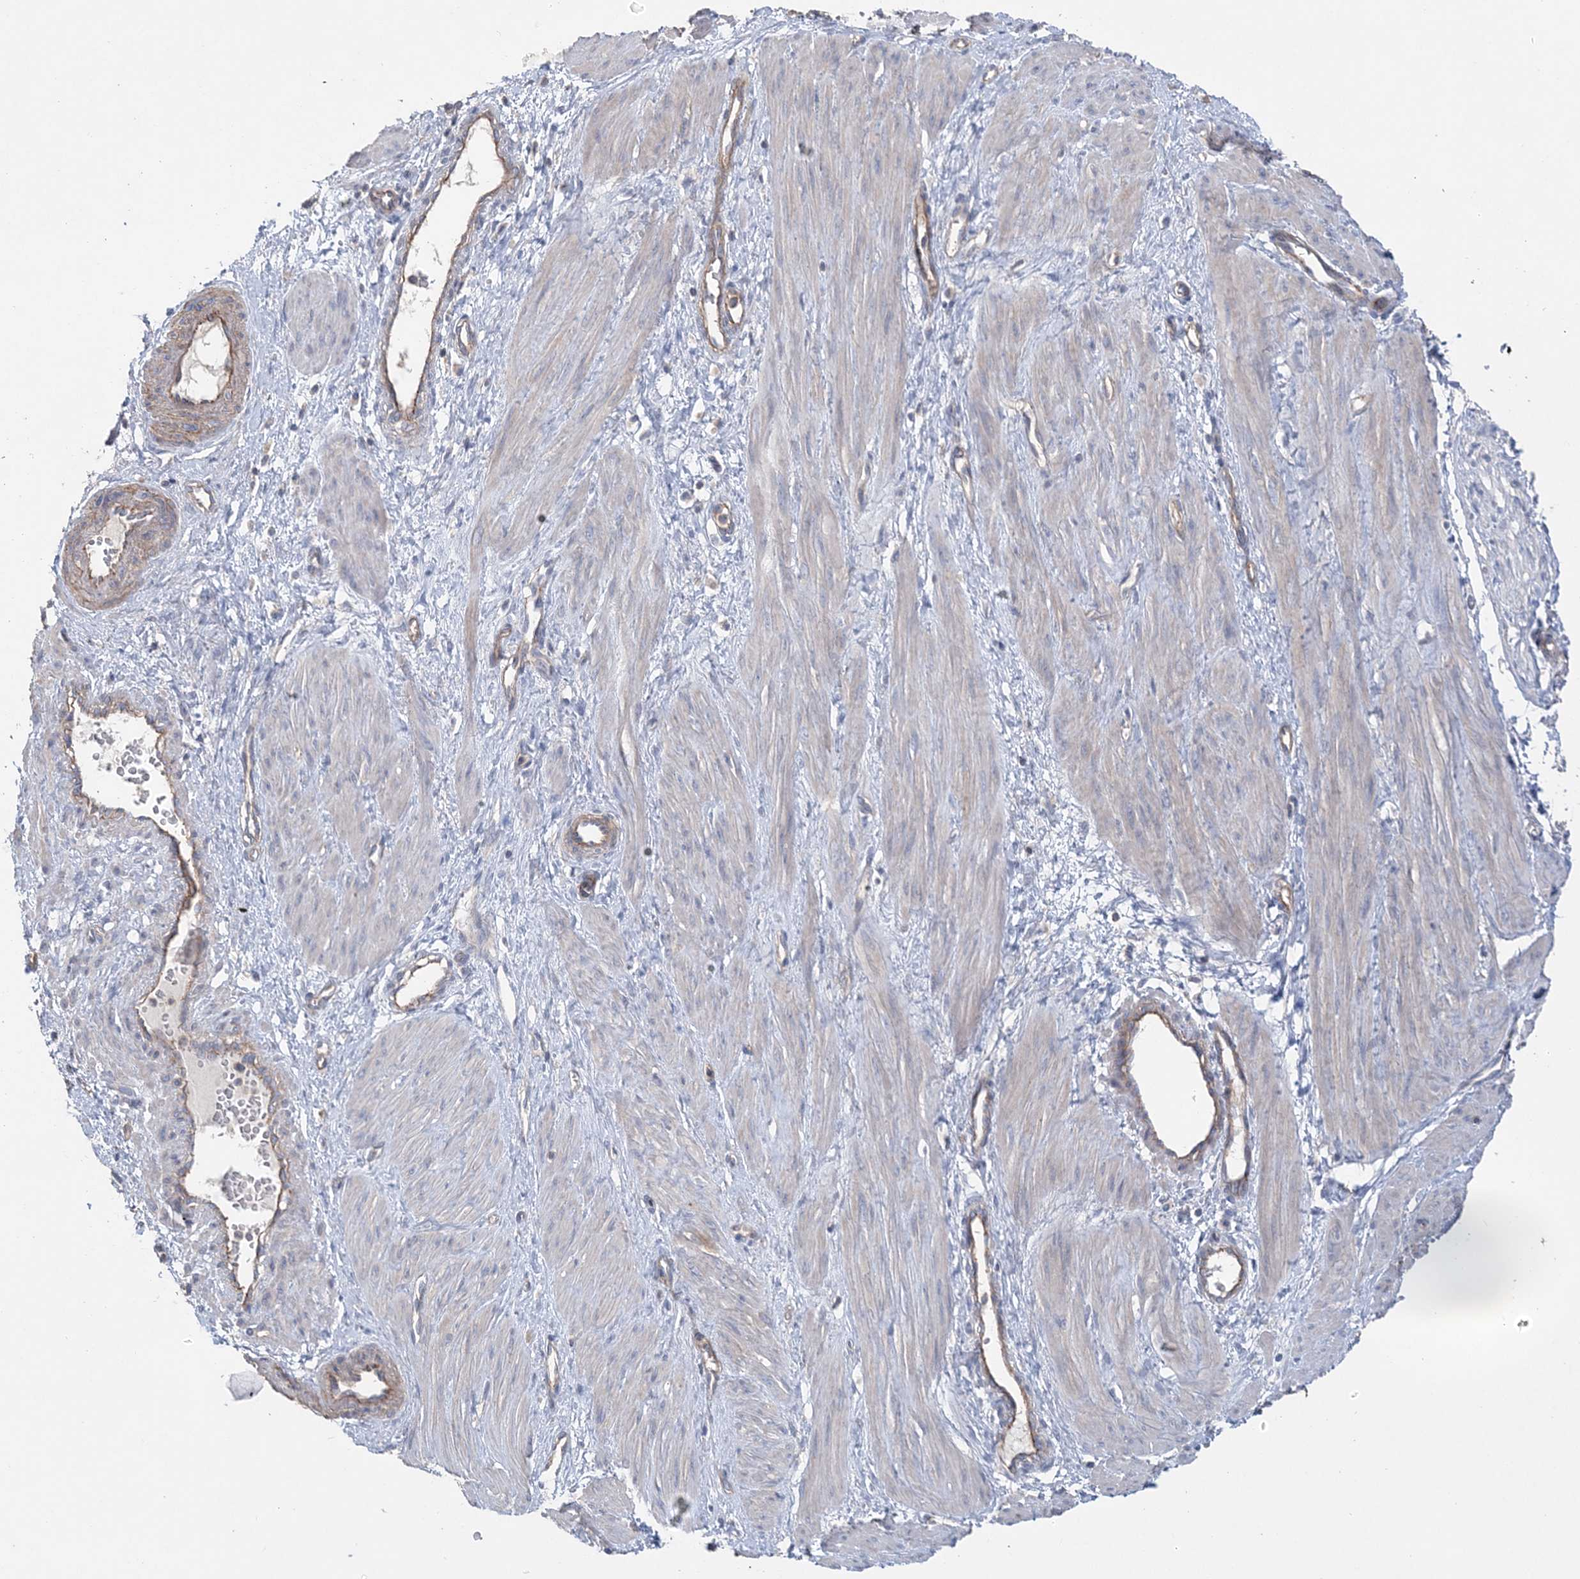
{"staining": {"intensity": "negative", "quantity": "none", "location": "none"}, "tissue": "smooth muscle", "cell_type": "Smooth muscle cells", "image_type": "normal", "snomed": [{"axis": "morphology", "description": "Normal tissue, NOS"}, {"axis": "topography", "description": "Endometrium"}], "caption": "Smooth muscle cells show no significant protein expression in unremarkable smooth muscle.", "gene": "PIGC", "patient": {"sex": "female", "age": 33}}